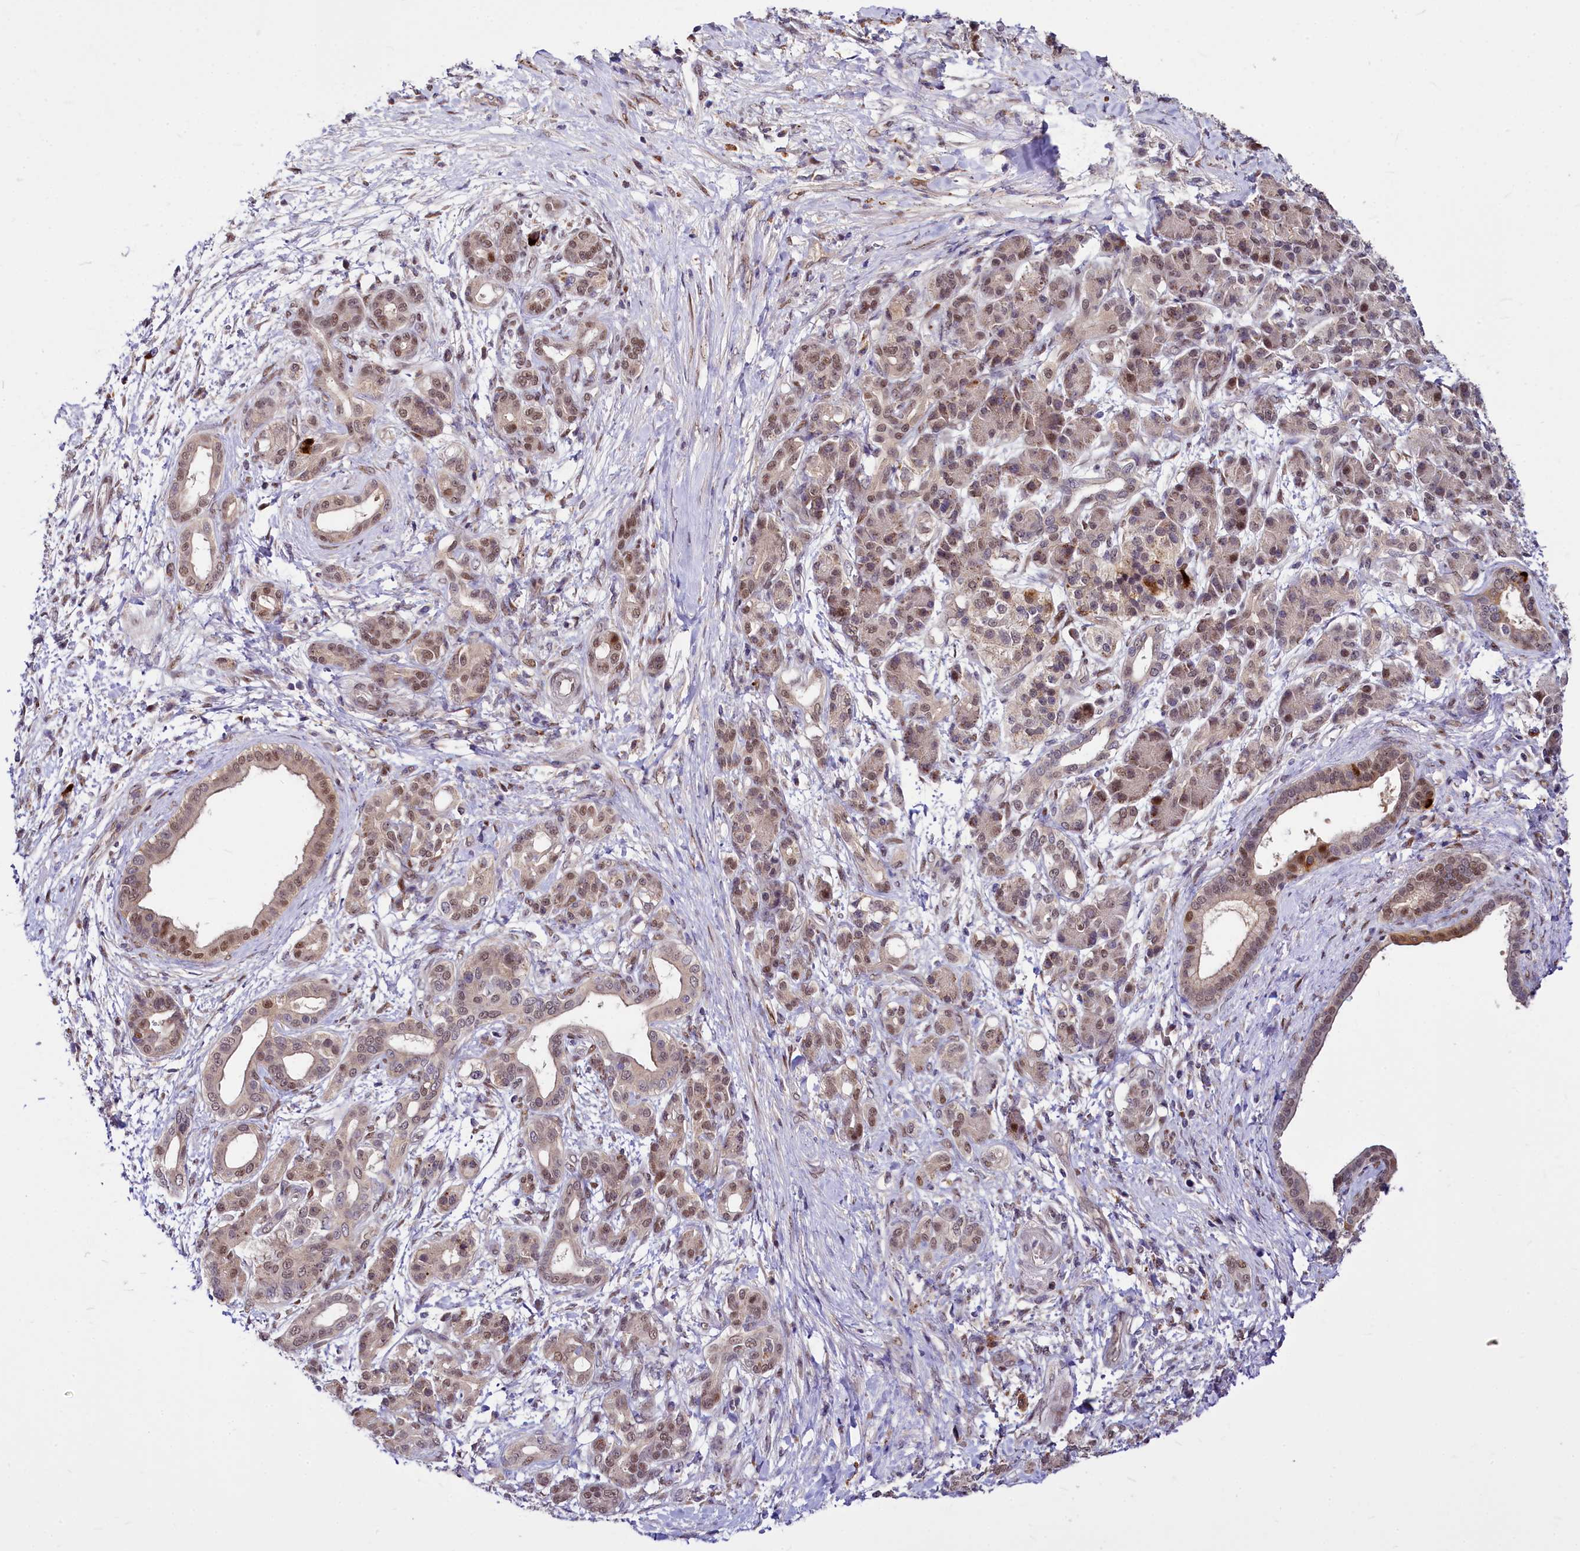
{"staining": {"intensity": "weak", "quantity": "25%-75%", "location": "nuclear"}, "tissue": "pancreatic cancer", "cell_type": "Tumor cells", "image_type": "cancer", "snomed": [{"axis": "morphology", "description": "Adenocarcinoma, NOS"}, {"axis": "topography", "description": "Pancreas"}], "caption": "An immunohistochemistry (IHC) micrograph of tumor tissue is shown. Protein staining in brown shows weak nuclear positivity in adenocarcinoma (pancreatic) within tumor cells.", "gene": "MAML2", "patient": {"sex": "female", "age": 55}}